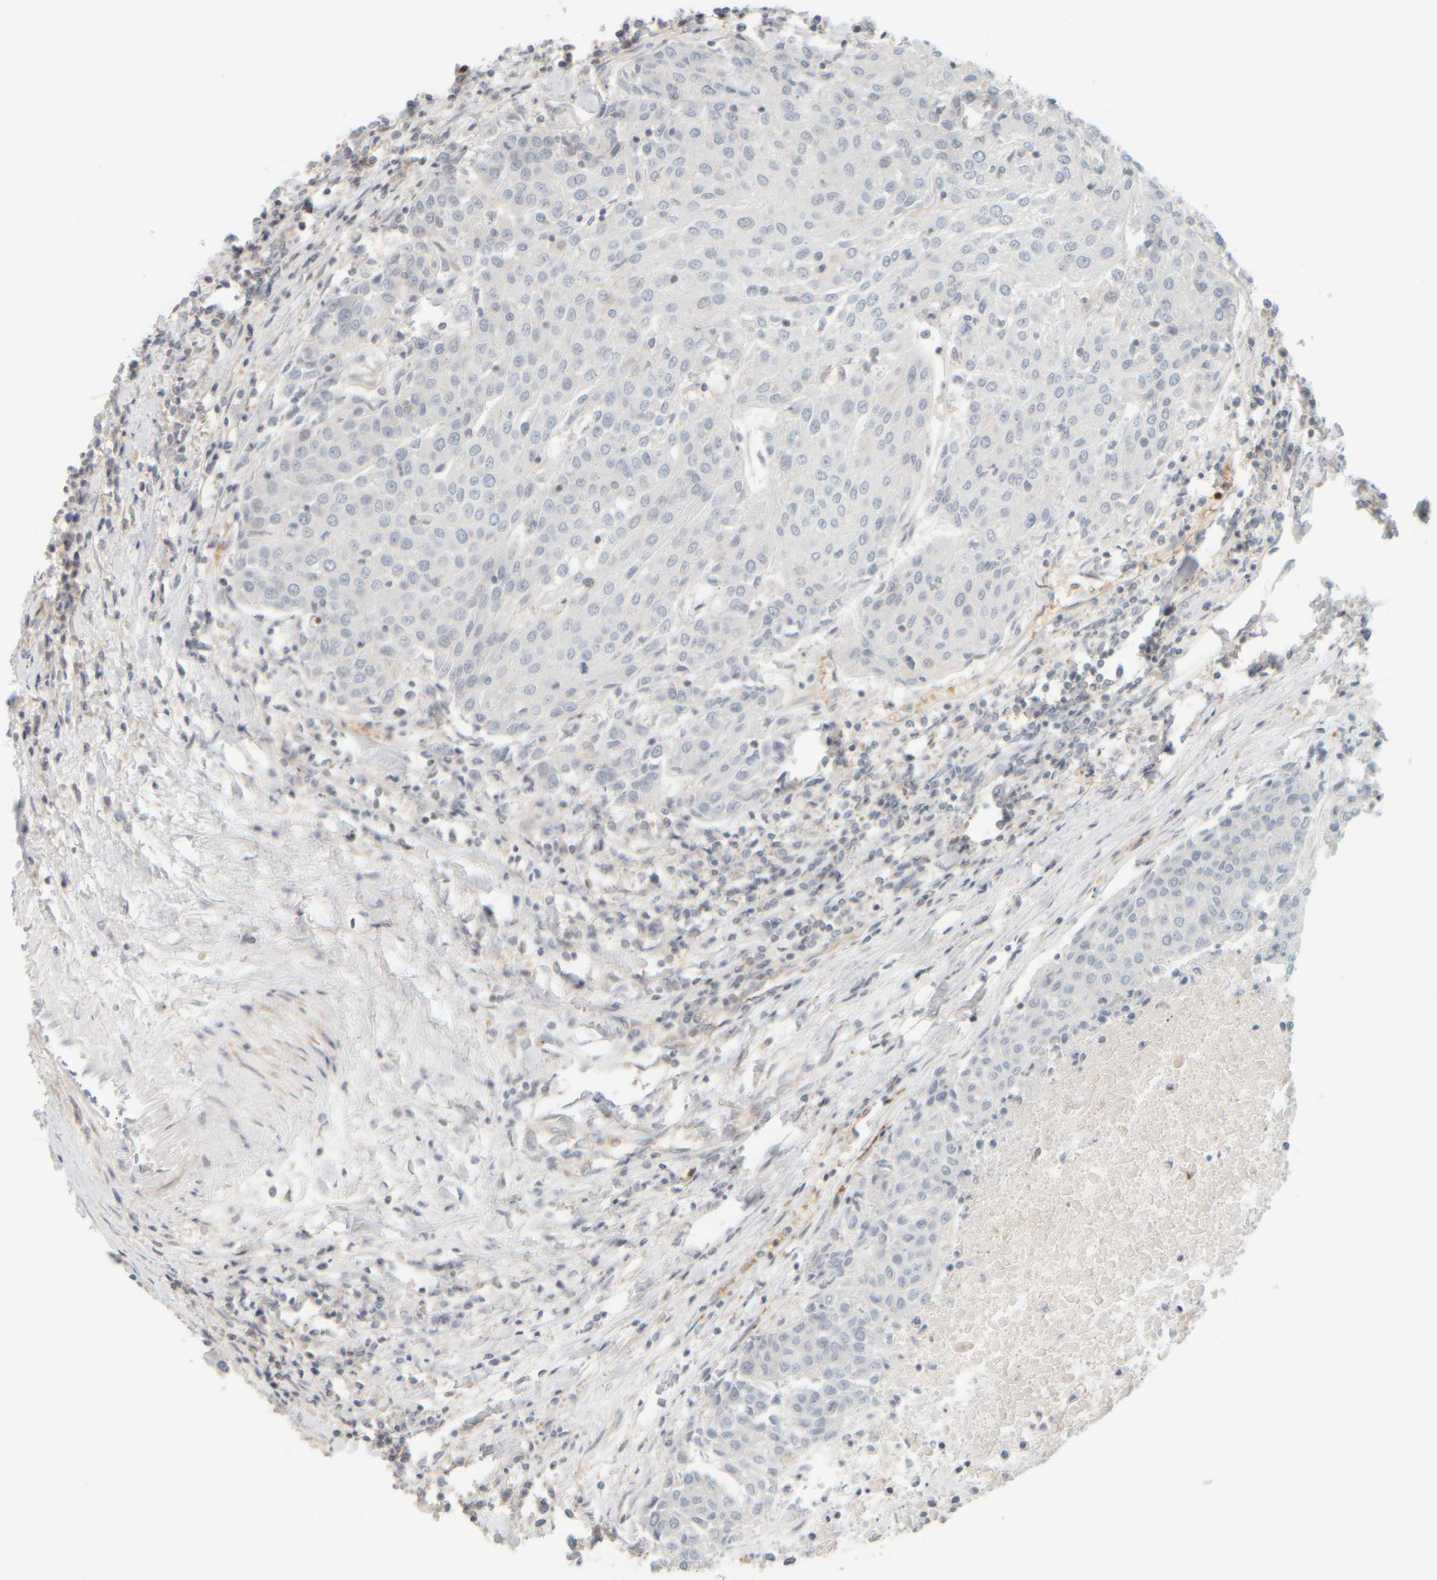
{"staining": {"intensity": "negative", "quantity": "none", "location": "none"}, "tissue": "urothelial cancer", "cell_type": "Tumor cells", "image_type": "cancer", "snomed": [{"axis": "morphology", "description": "Urothelial carcinoma, High grade"}, {"axis": "topography", "description": "Urinary bladder"}], "caption": "This is a histopathology image of immunohistochemistry (IHC) staining of high-grade urothelial carcinoma, which shows no positivity in tumor cells.", "gene": "PTGES3L-AARSD1", "patient": {"sex": "female", "age": 85}}